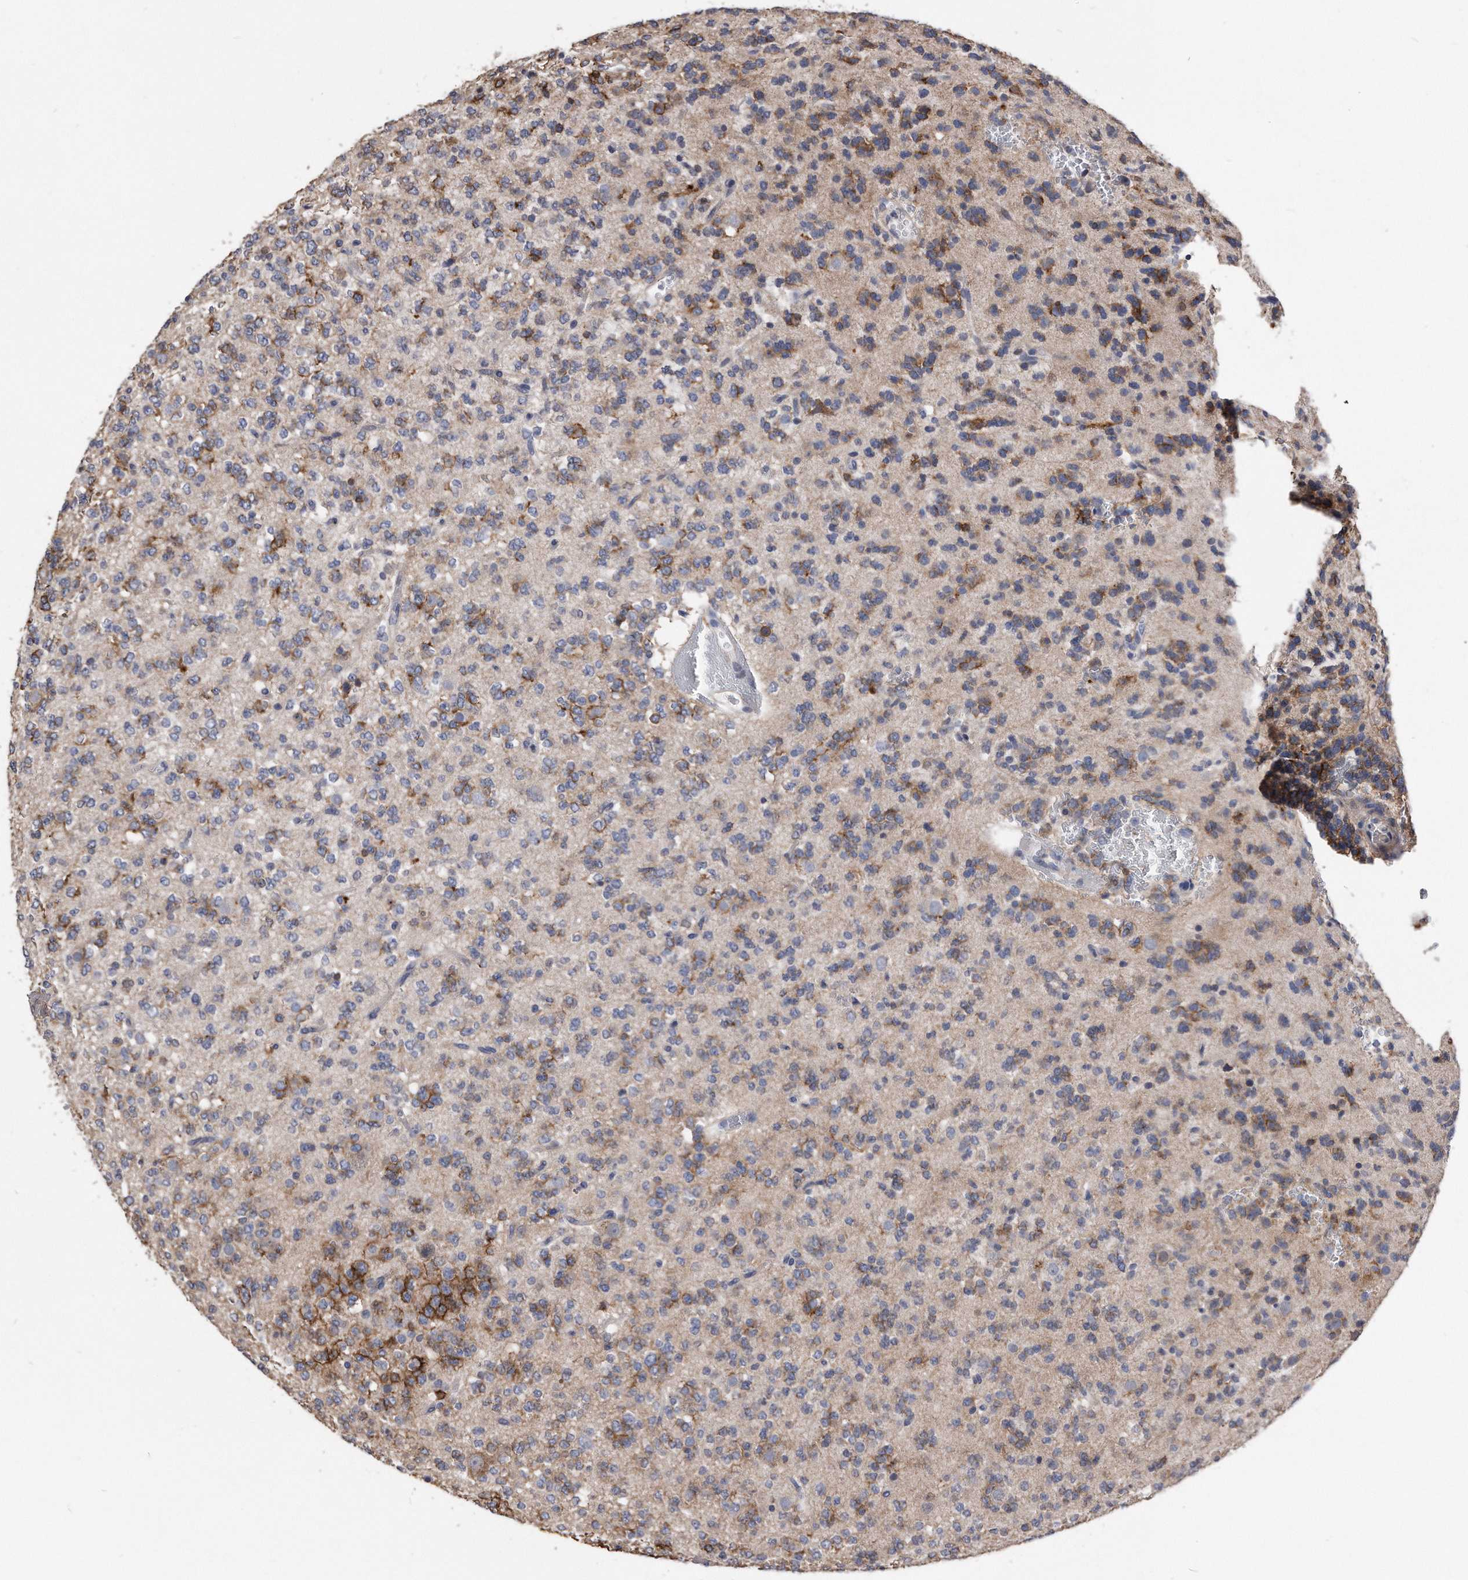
{"staining": {"intensity": "strong", "quantity": "25%-75%", "location": "cytoplasmic/membranous"}, "tissue": "glioma", "cell_type": "Tumor cells", "image_type": "cancer", "snomed": [{"axis": "morphology", "description": "Glioma, malignant, Low grade"}, {"axis": "topography", "description": "Brain"}], "caption": "Protein analysis of glioma tissue displays strong cytoplasmic/membranous expression in approximately 25%-75% of tumor cells.", "gene": "IL20RA", "patient": {"sex": "male", "age": 38}}